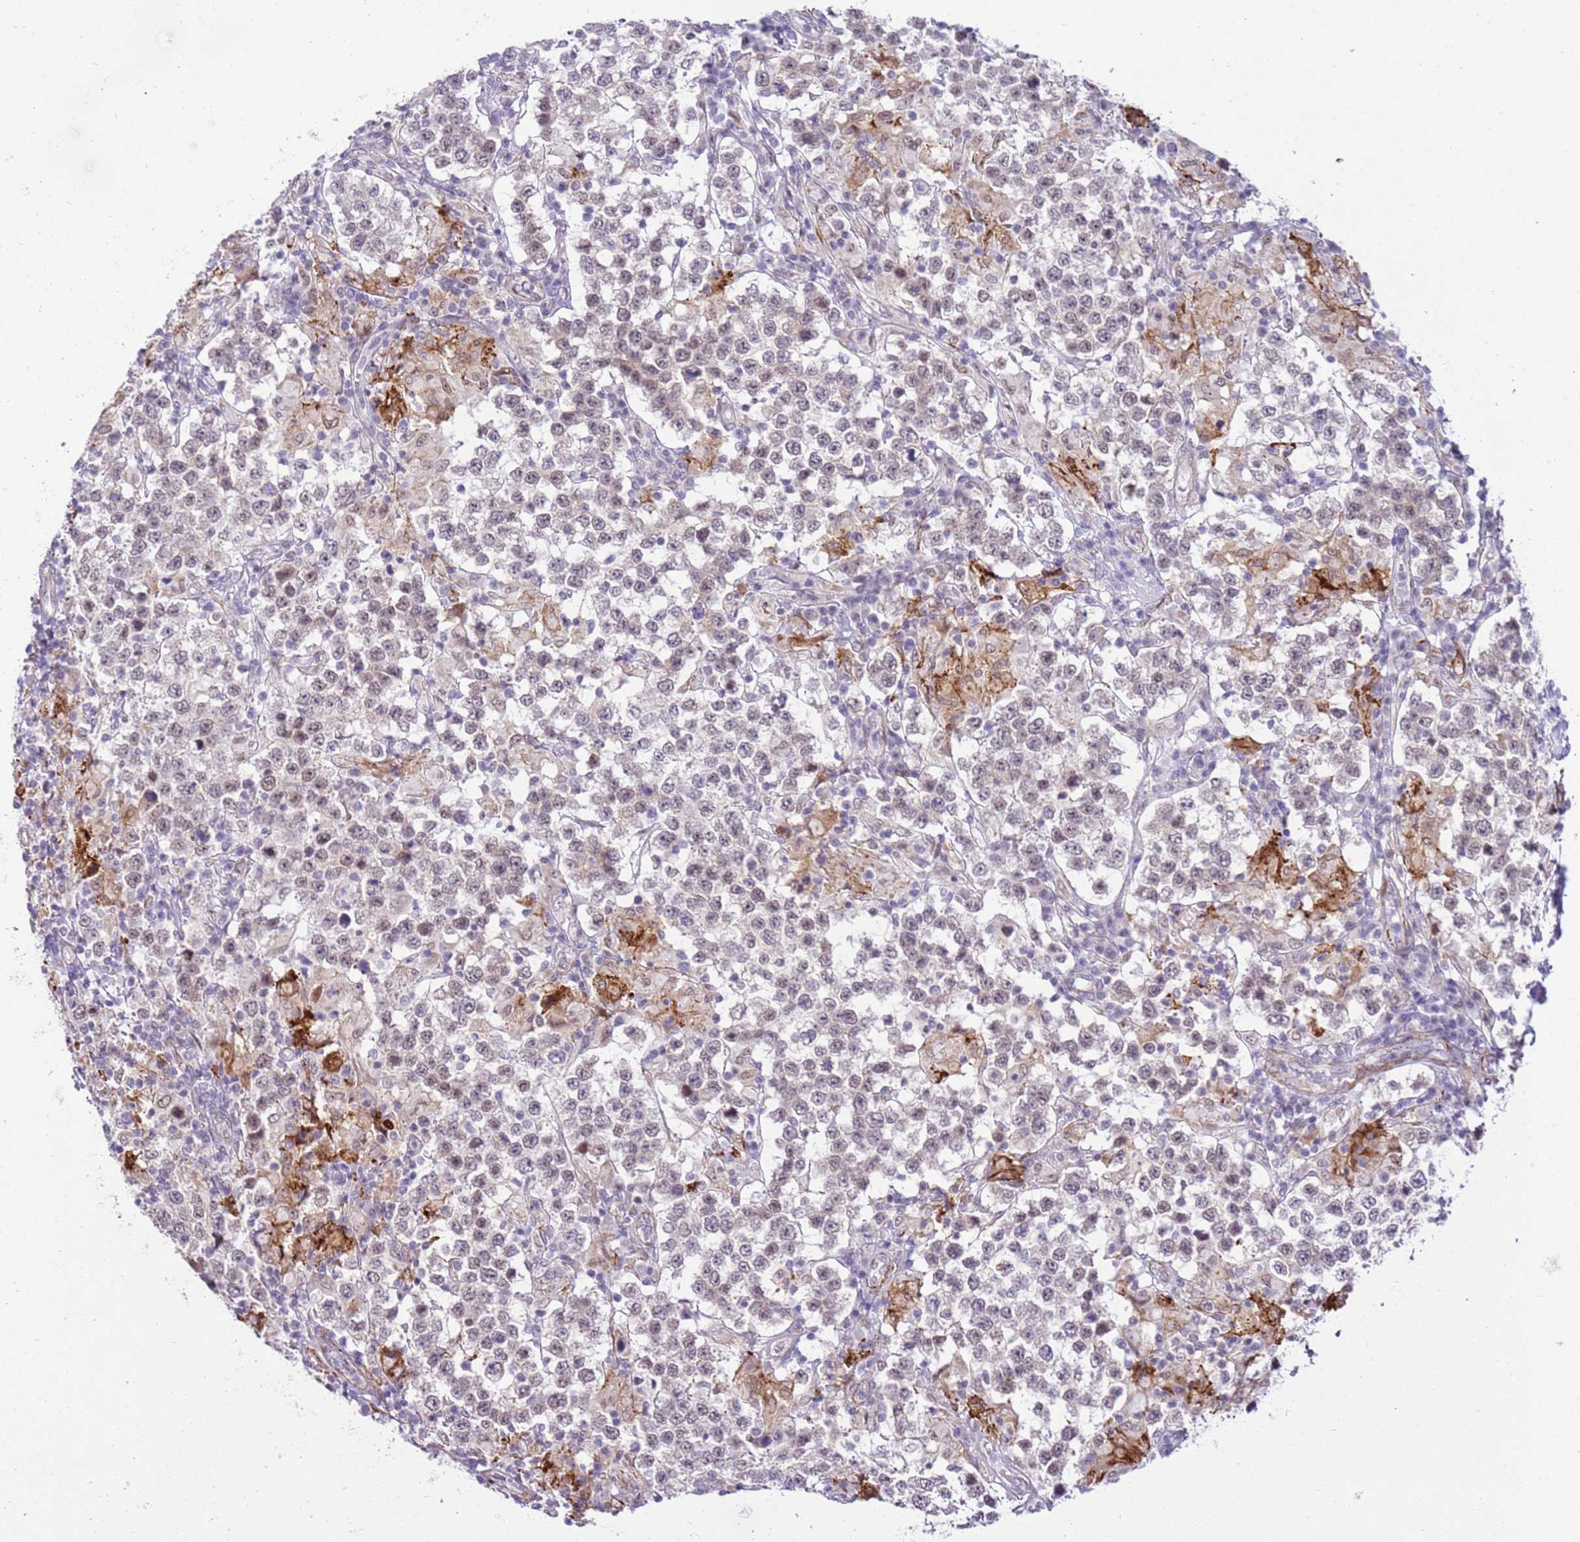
{"staining": {"intensity": "negative", "quantity": "none", "location": "none"}, "tissue": "testis cancer", "cell_type": "Tumor cells", "image_type": "cancer", "snomed": [{"axis": "morphology", "description": "Seminoma, NOS"}, {"axis": "morphology", "description": "Carcinoma, Embryonal, NOS"}, {"axis": "topography", "description": "Testis"}], "caption": "DAB immunohistochemical staining of testis cancer (seminoma) shows no significant staining in tumor cells.", "gene": "SMIM4", "patient": {"sex": "male", "age": 41}}